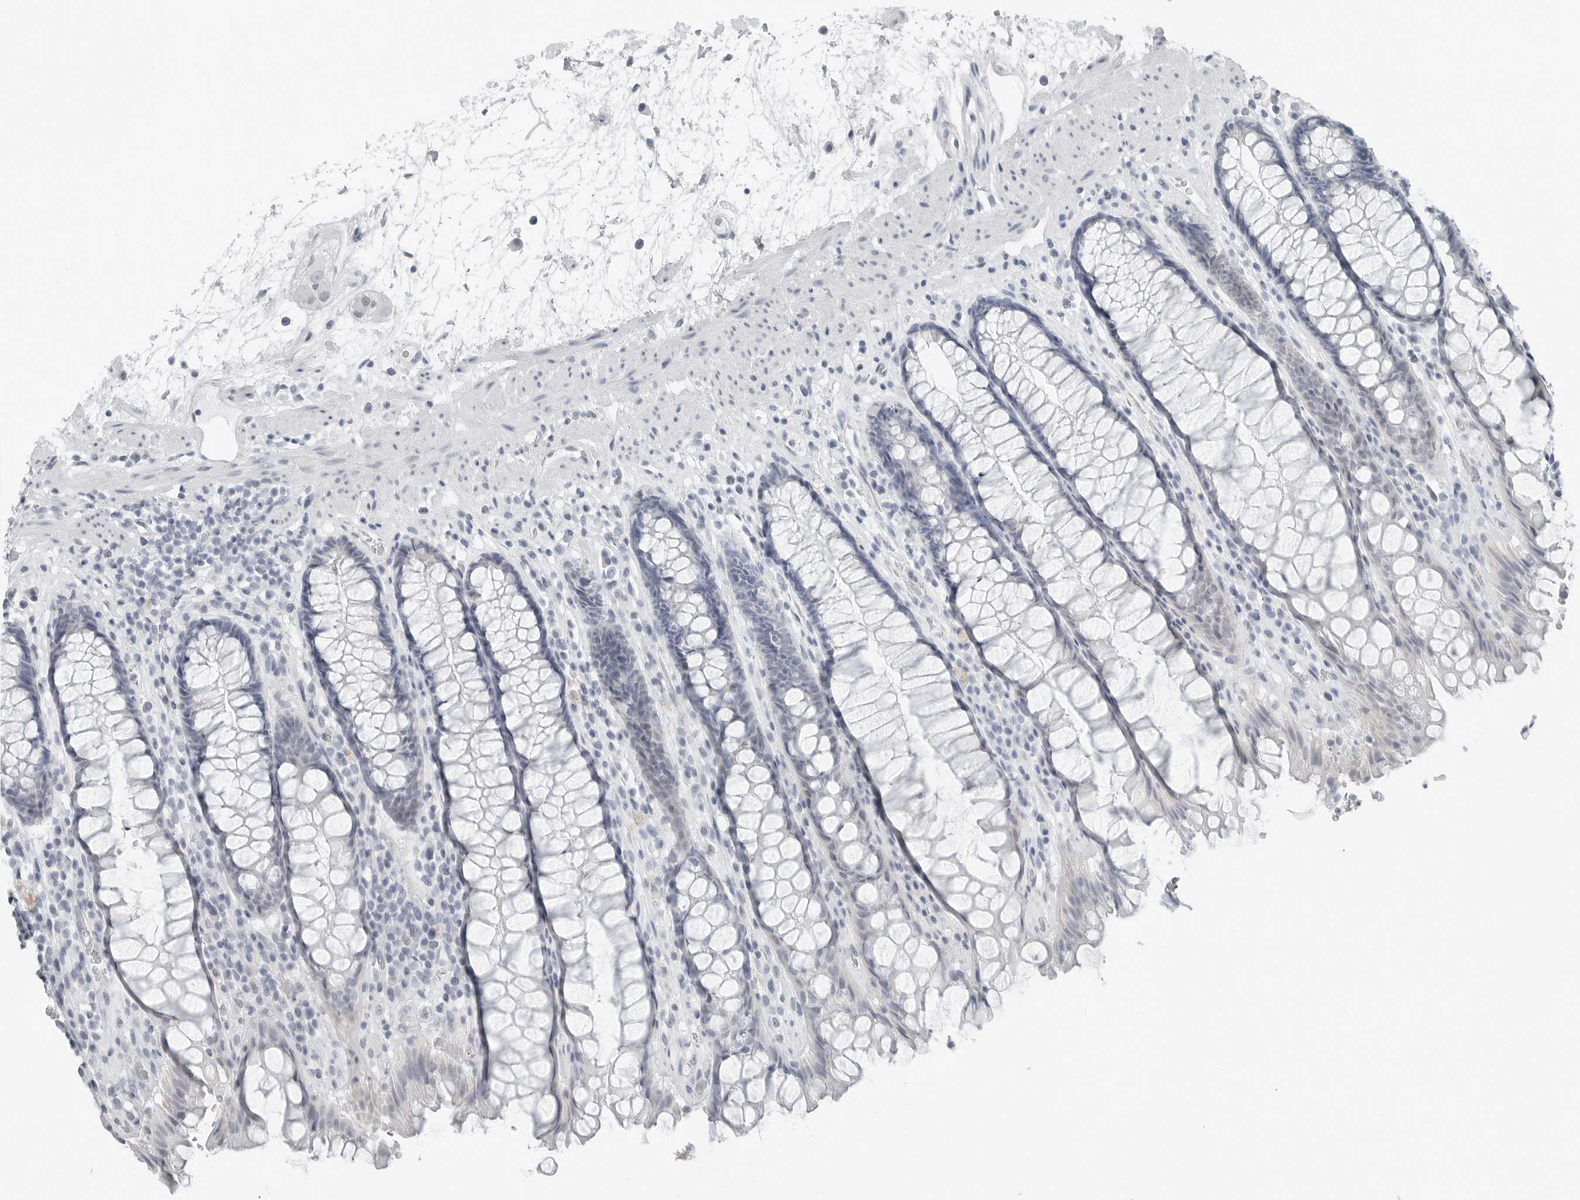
{"staining": {"intensity": "negative", "quantity": "none", "location": "none"}, "tissue": "rectum", "cell_type": "Glandular cells", "image_type": "normal", "snomed": [{"axis": "morphology", "description": "Normal tissue, NOS"}, {"axis": "topography", "description": "Rectum"}], "caption": "Immunohistochemistry of normal rectum displays no expression in glandular cells. The staining was performed using DAB to visualize the protein expression in brown, while the nuclei were stained in blue with hematoxylin (Magnification: 20x).", "gene": "XIRP1", "patient": {"sex": "male", "age": 64}}